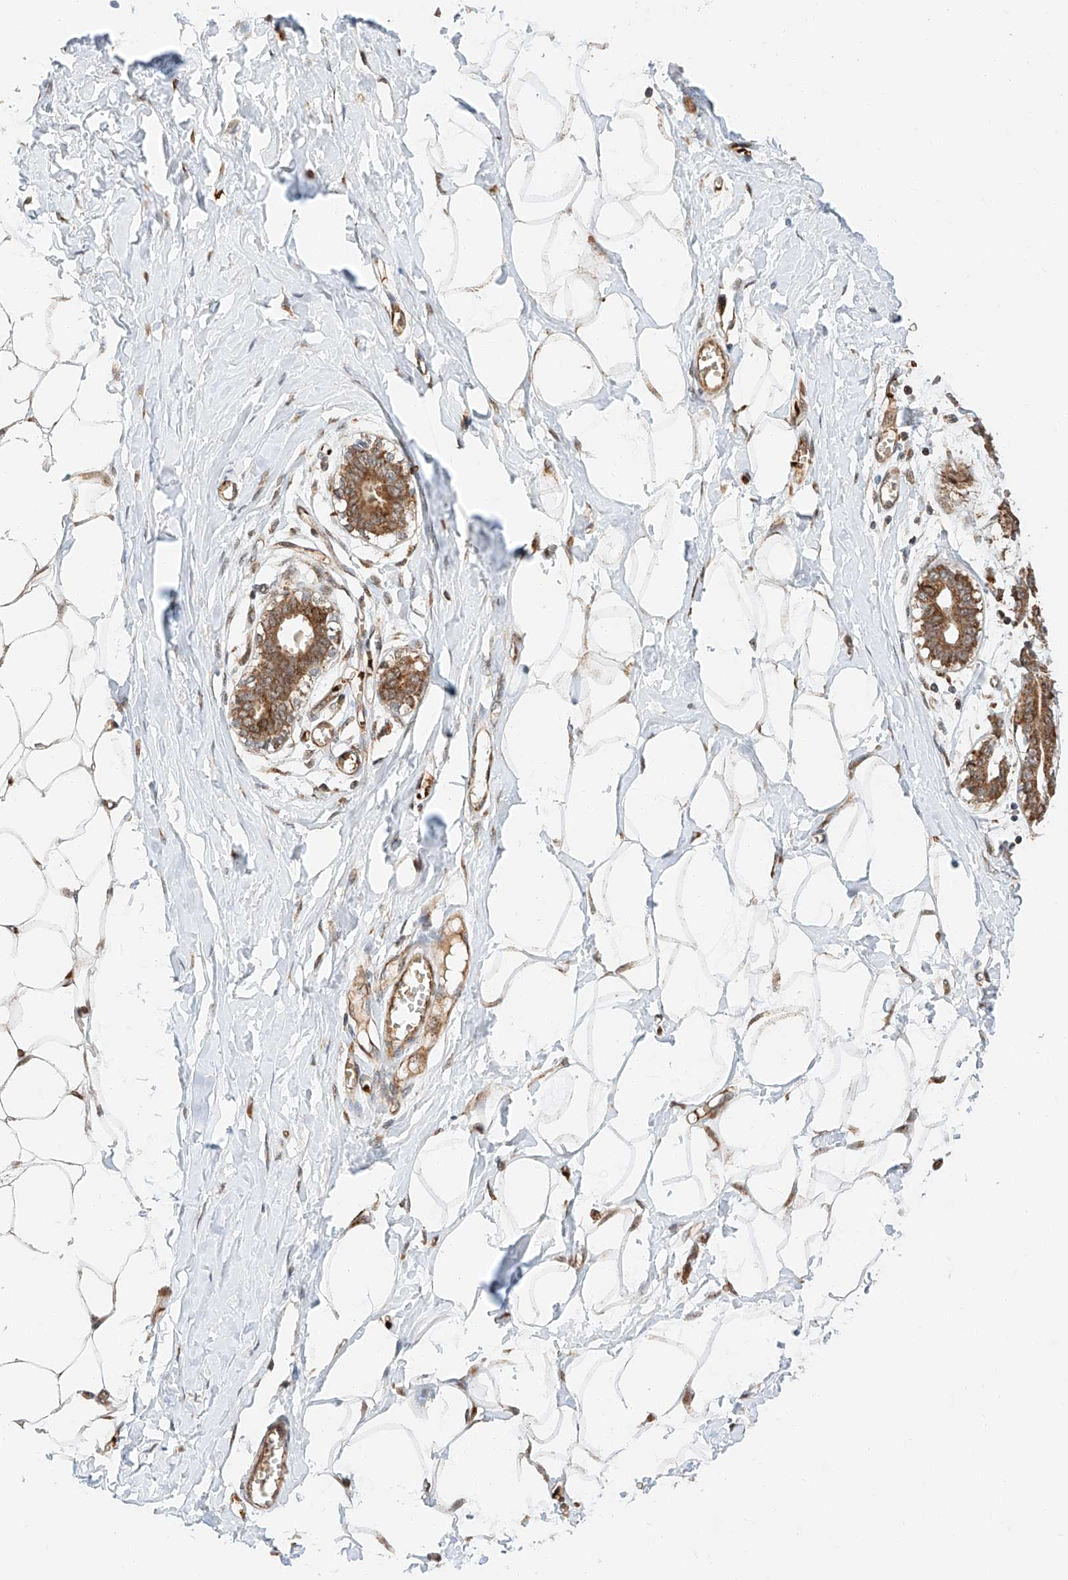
{"staining": {"intensity": "weak", "quantity": "25%-75%", "location": "cytoplasmic/membranous"}, "tissue": "breast", "cell_type": "Adipocytes", "image_type": "normal", "snomed": [{"axis": "morphology", "description": "Normal tissue, NOS"}, {"axis": "topography", "description": "Breast"}], "caption": "High-power microscopy captured an immunohistochemistry (IHC) photomicrograph of normal breast, revealing weak cytoplasmic/membranous staining in approximately 25%-75% of adipocytes.", "gene": "THTPA", "patient": {"sex": "female", "age": 27}}